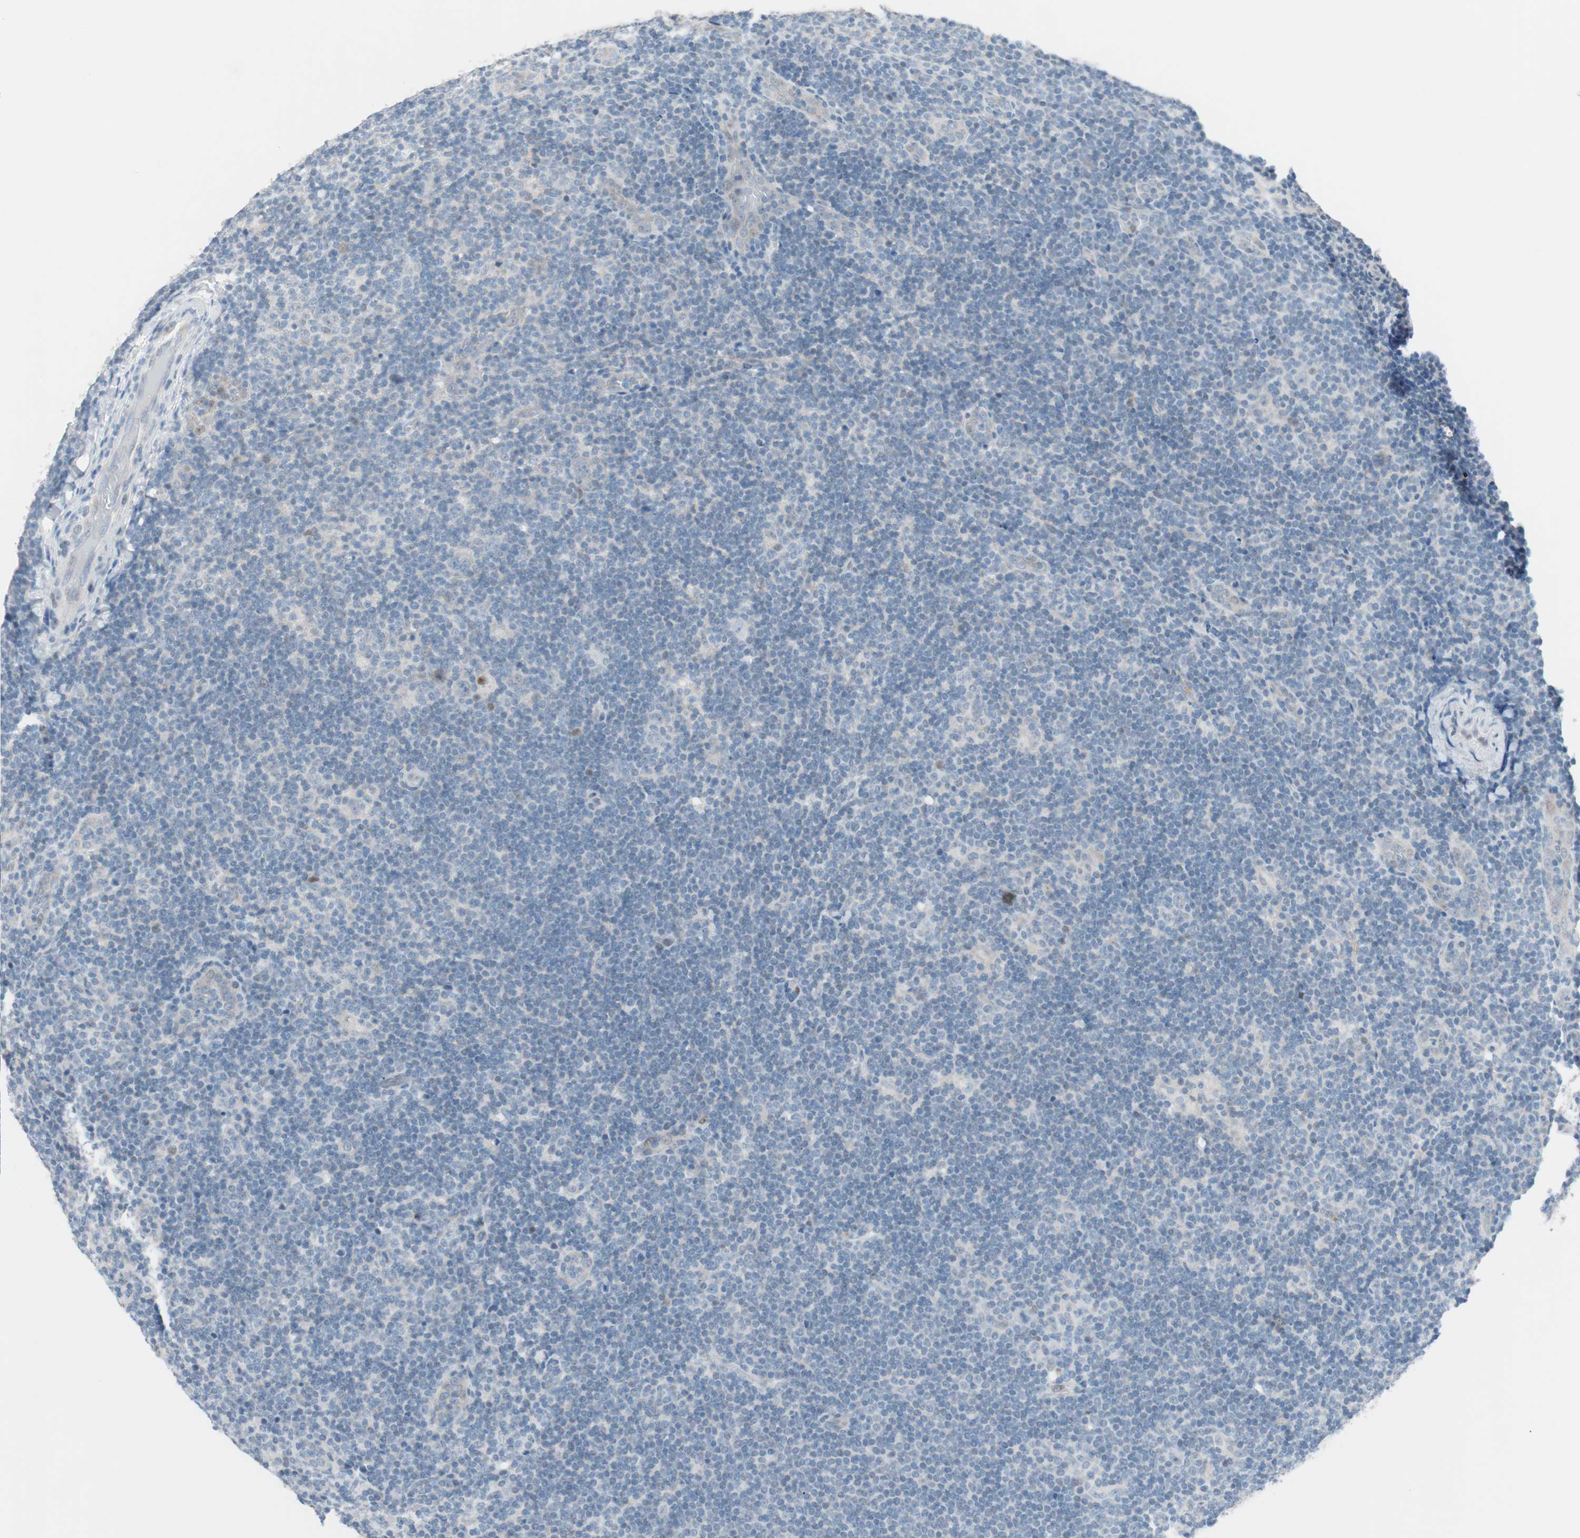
{"staining": {"intensity": "negative", "quantity": "none", "location": "none"}, "tissue": "lymphoma", "cell_type": "Tumor cells", "image_type": "cancer", "snomed": [{"axis": "morphology", "description": "Hodgkin's disease, NOS"}, {"axis": "topography", "description": "Lymph node"}], "caption": "An IHC micrograph of Hodgkin's disease is shown. There is no staining in tumor cells of Hodgkin's disease.", "gene": "FOSL1", "patient": {"sex": "female", "age": 57}}